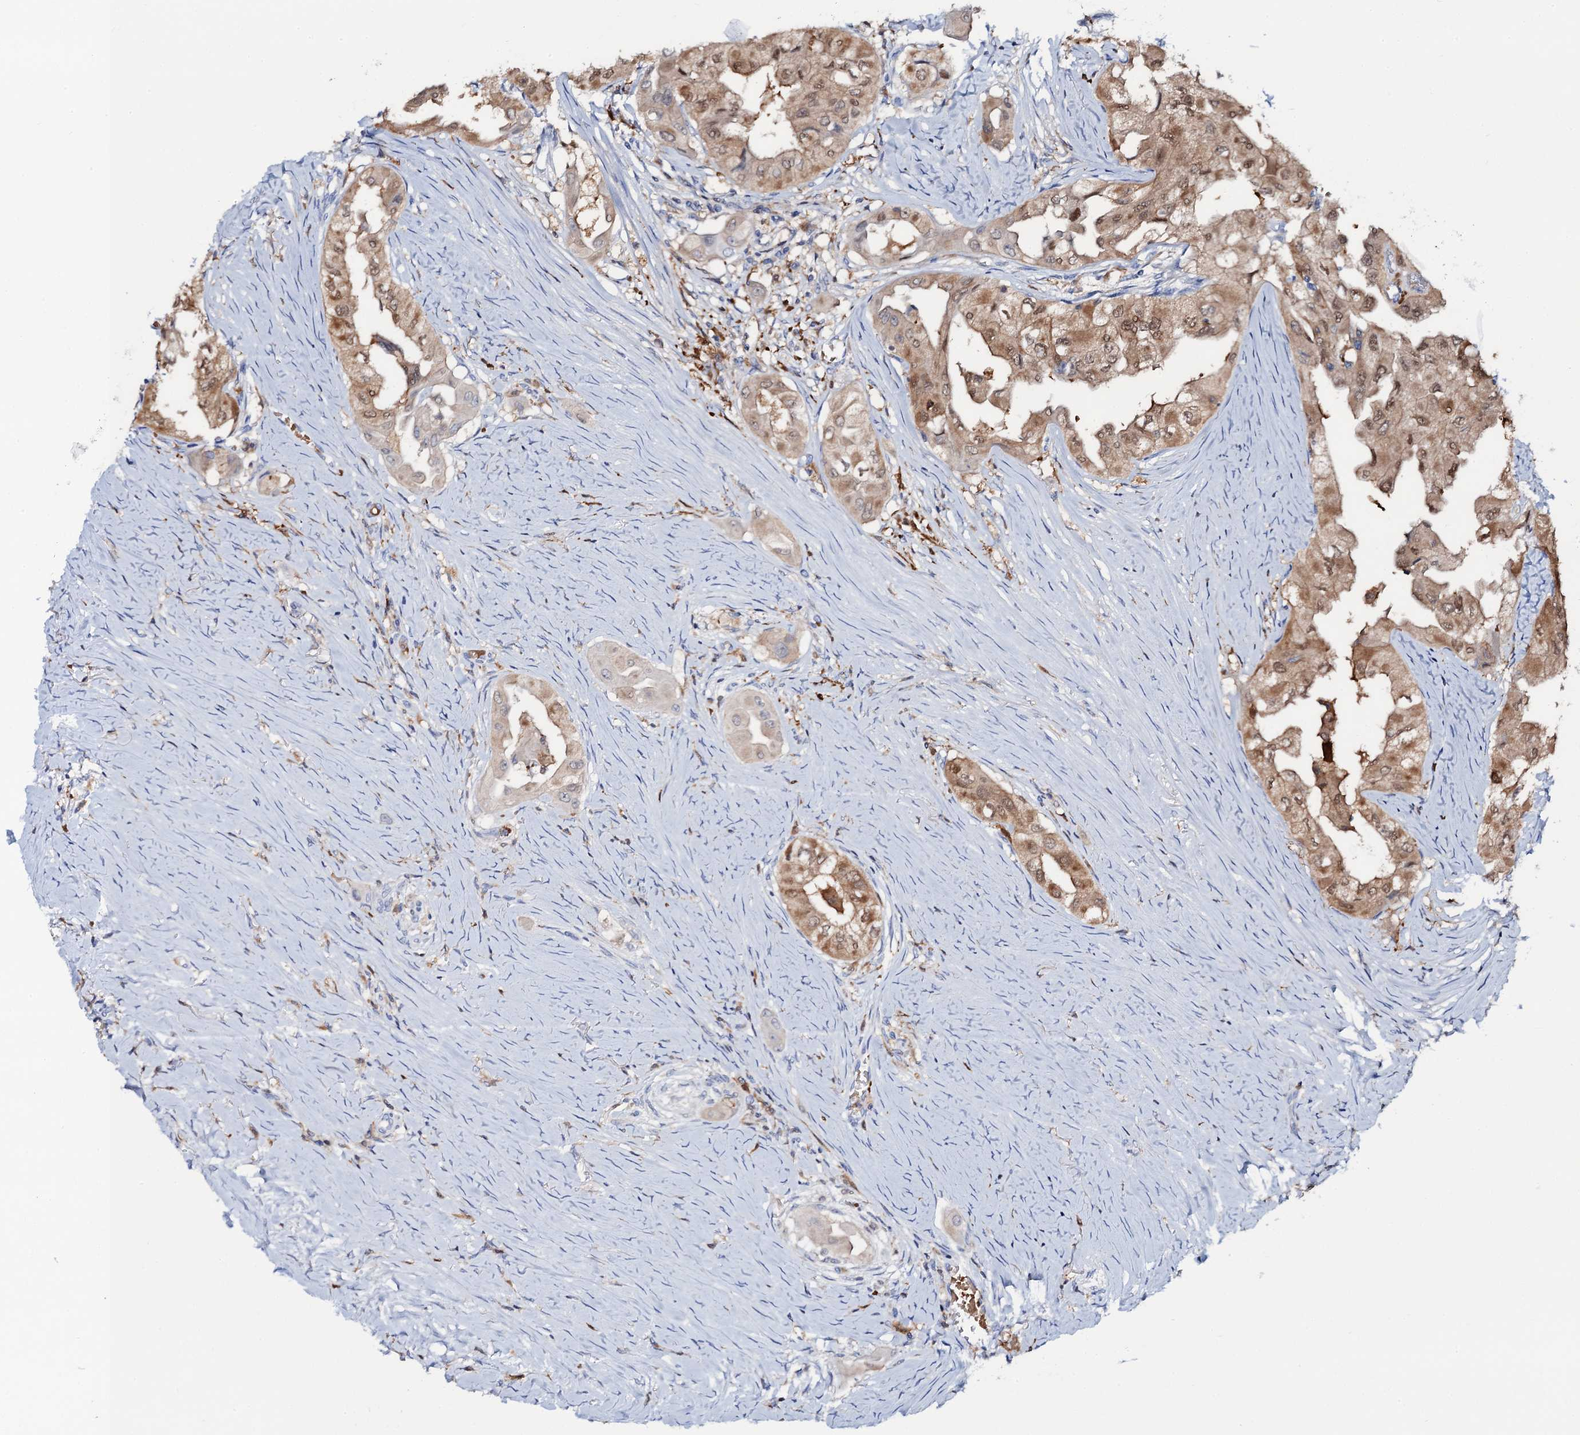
{"staining": {"intensity": "moderate", "quantity": ">75%", "location": "cytoplasmic/membranous,nuclear"}, "tissue": "thyroid cancer", "cell_type": "Tumor cells", "image_type": "cancer", "snomed": [{"axis": "morphology", "description": "Papillary adenocarcinoma, NOS"}, {"axis": "topography", "description": "Thyroid gland"}], "caption": "Immunohistochemistry (IHC) histopathology image of thyroid papillary adenocarcinoma stained for a protein (brown), which reveals medium levels of moderate cytoplasmic/membranous and nuclear expression in about >75% of tumor cells.", "gene": "FAH", "patient": {"sex": "female", "age": 59}}